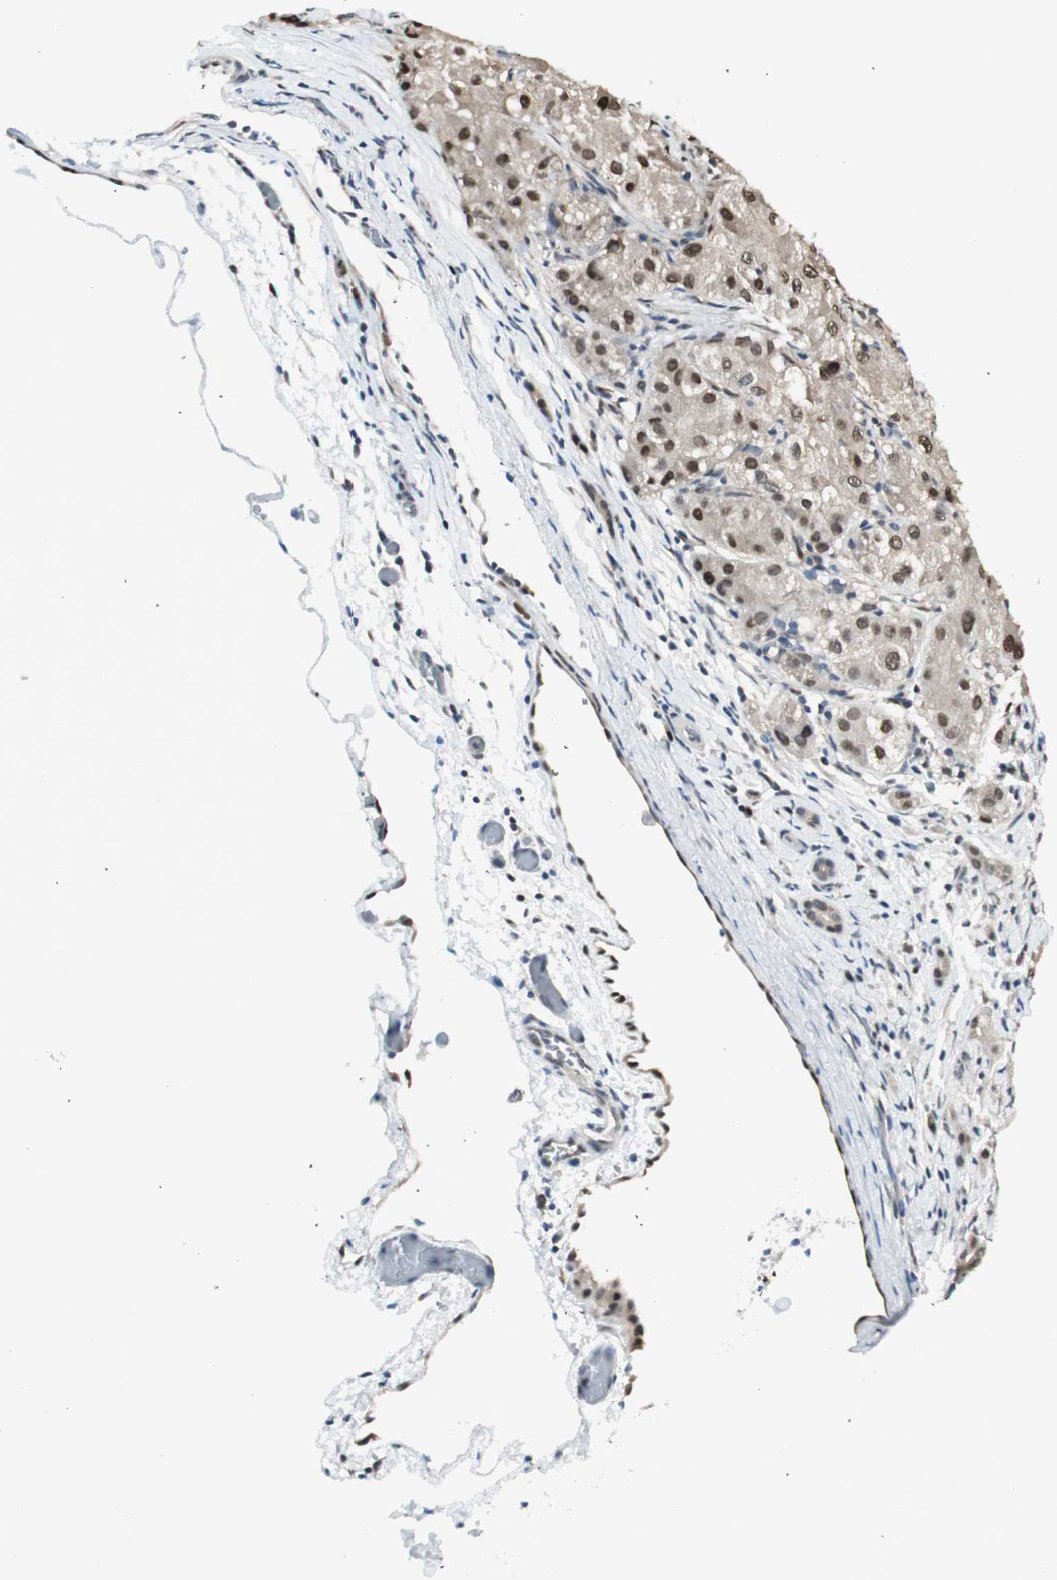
{"staining": {"intensity": "moderate", "quantity": "25%-75%", "location": "nuclear"}, "tissue": "liver cancer", "cell_type": "Tumor cells", "image_type": "cancer", "snomed": [{"axis": "morphology", "description": "Carcinoma, Hepatocellular, NOS"}, {"axis": "topography", "description": "Liver"}], "caption": "Brown immunohistochemical staining in liver cancer (hepatocellular carcinoma) exhibits moderate nuclear positivity in about 25%-75% of tumor cells.", "gene": "LONP2", "patient": {"sex": "male", "age": 80}}